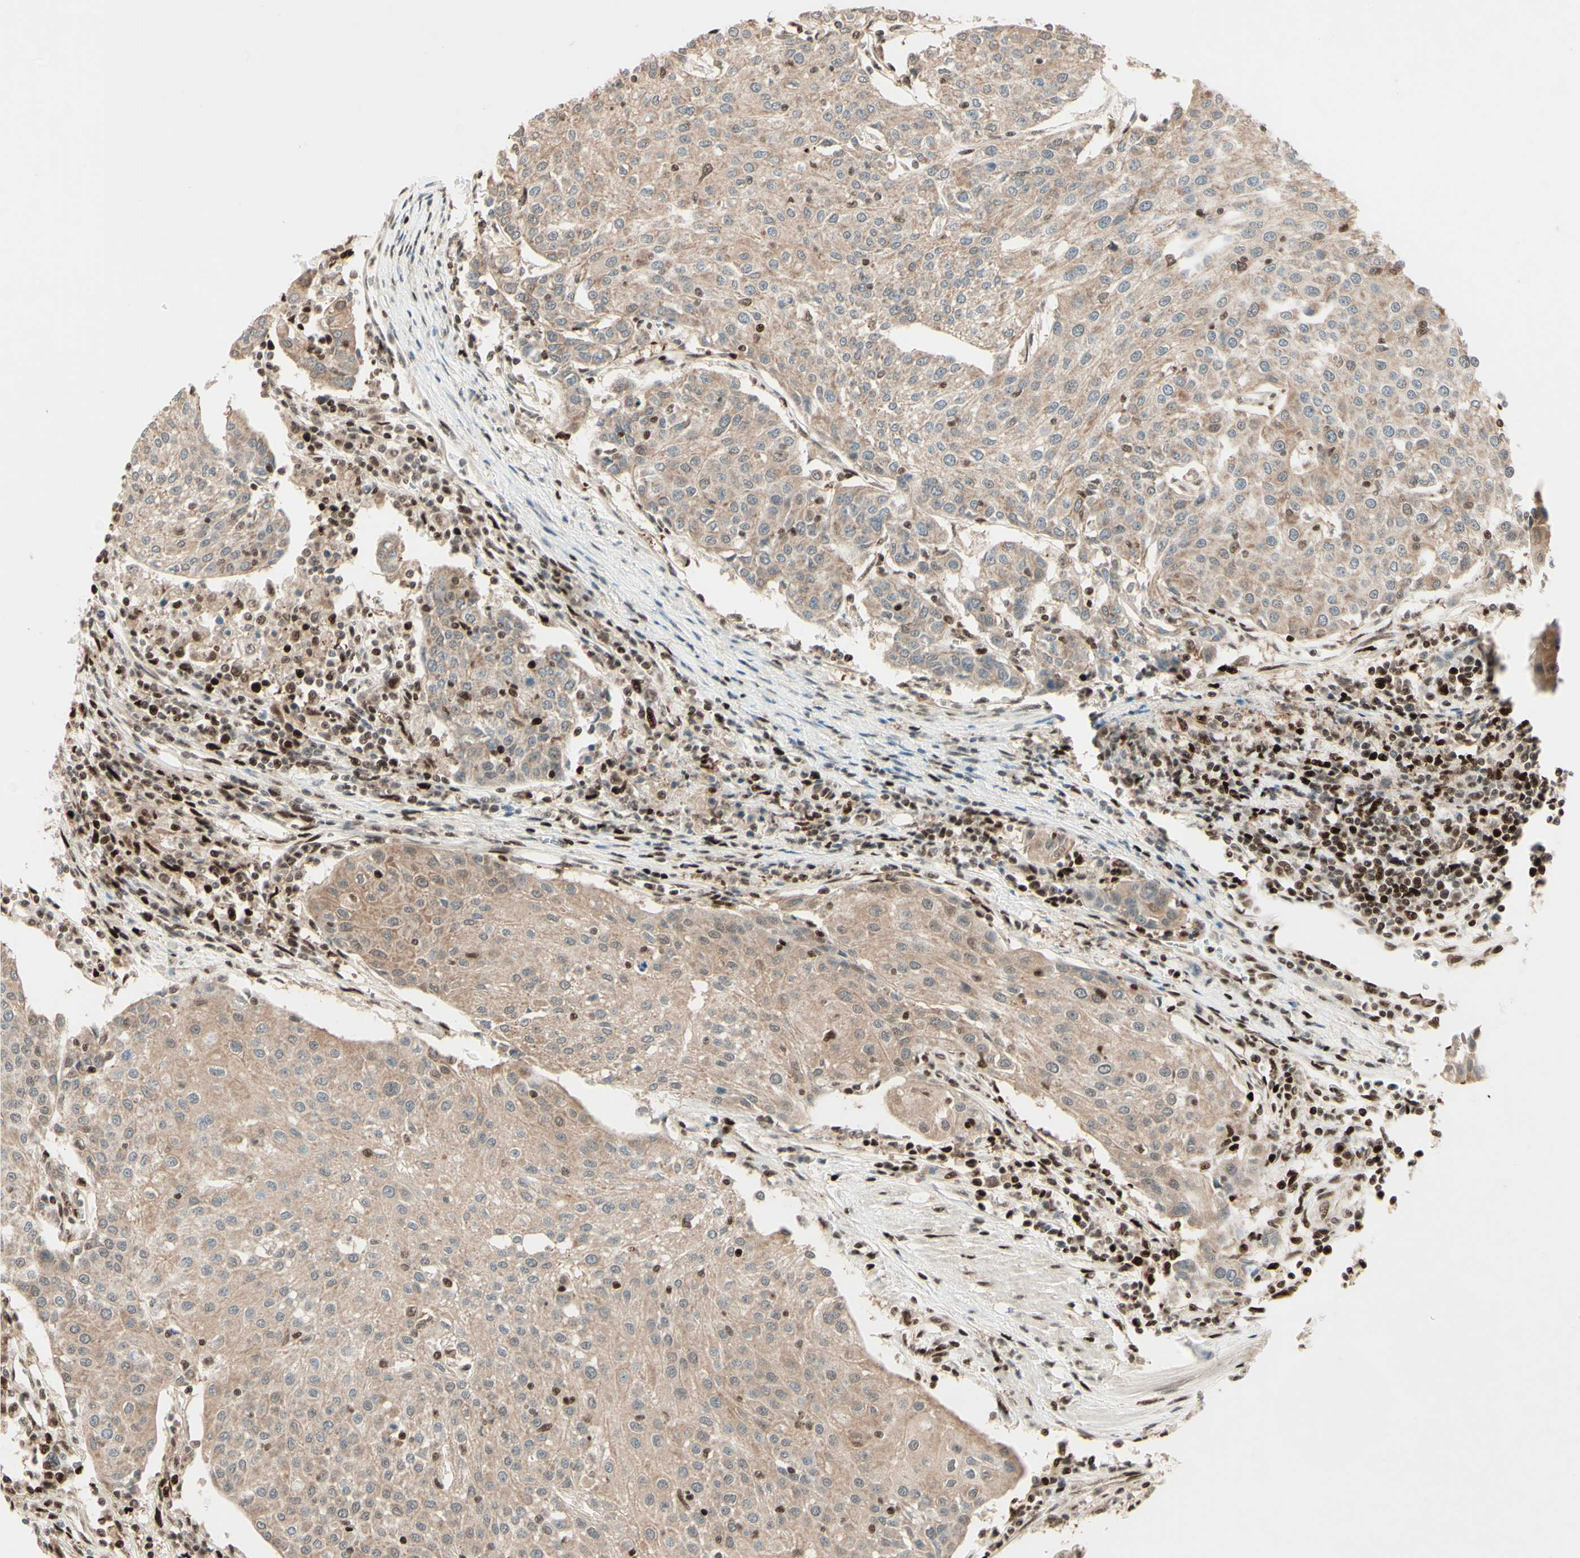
{"staining": {"intensity": "weak", "quantity": ">75%", "location": "cytoplasmic/membranous"}, "tissue": "urothelial cancer", "cell_type": "Tumor cells", "image_type": "cancer", "snomed": [{"axis": "morphology", "description": "Urothelial carcinoma, High grade"}, {"axis": "topography", "description": "Urinary bladder"}], "caption": "Immunohistochemistry (IHC) image of urothelial carcinoma (high-grade) stained for a protein (brown), which displays low levels of weak cytoplasmic/membranous staining in about >75% of tumor cells.", "gene": "NR3C1", "patient": {"sex": "female", "age": 85}}